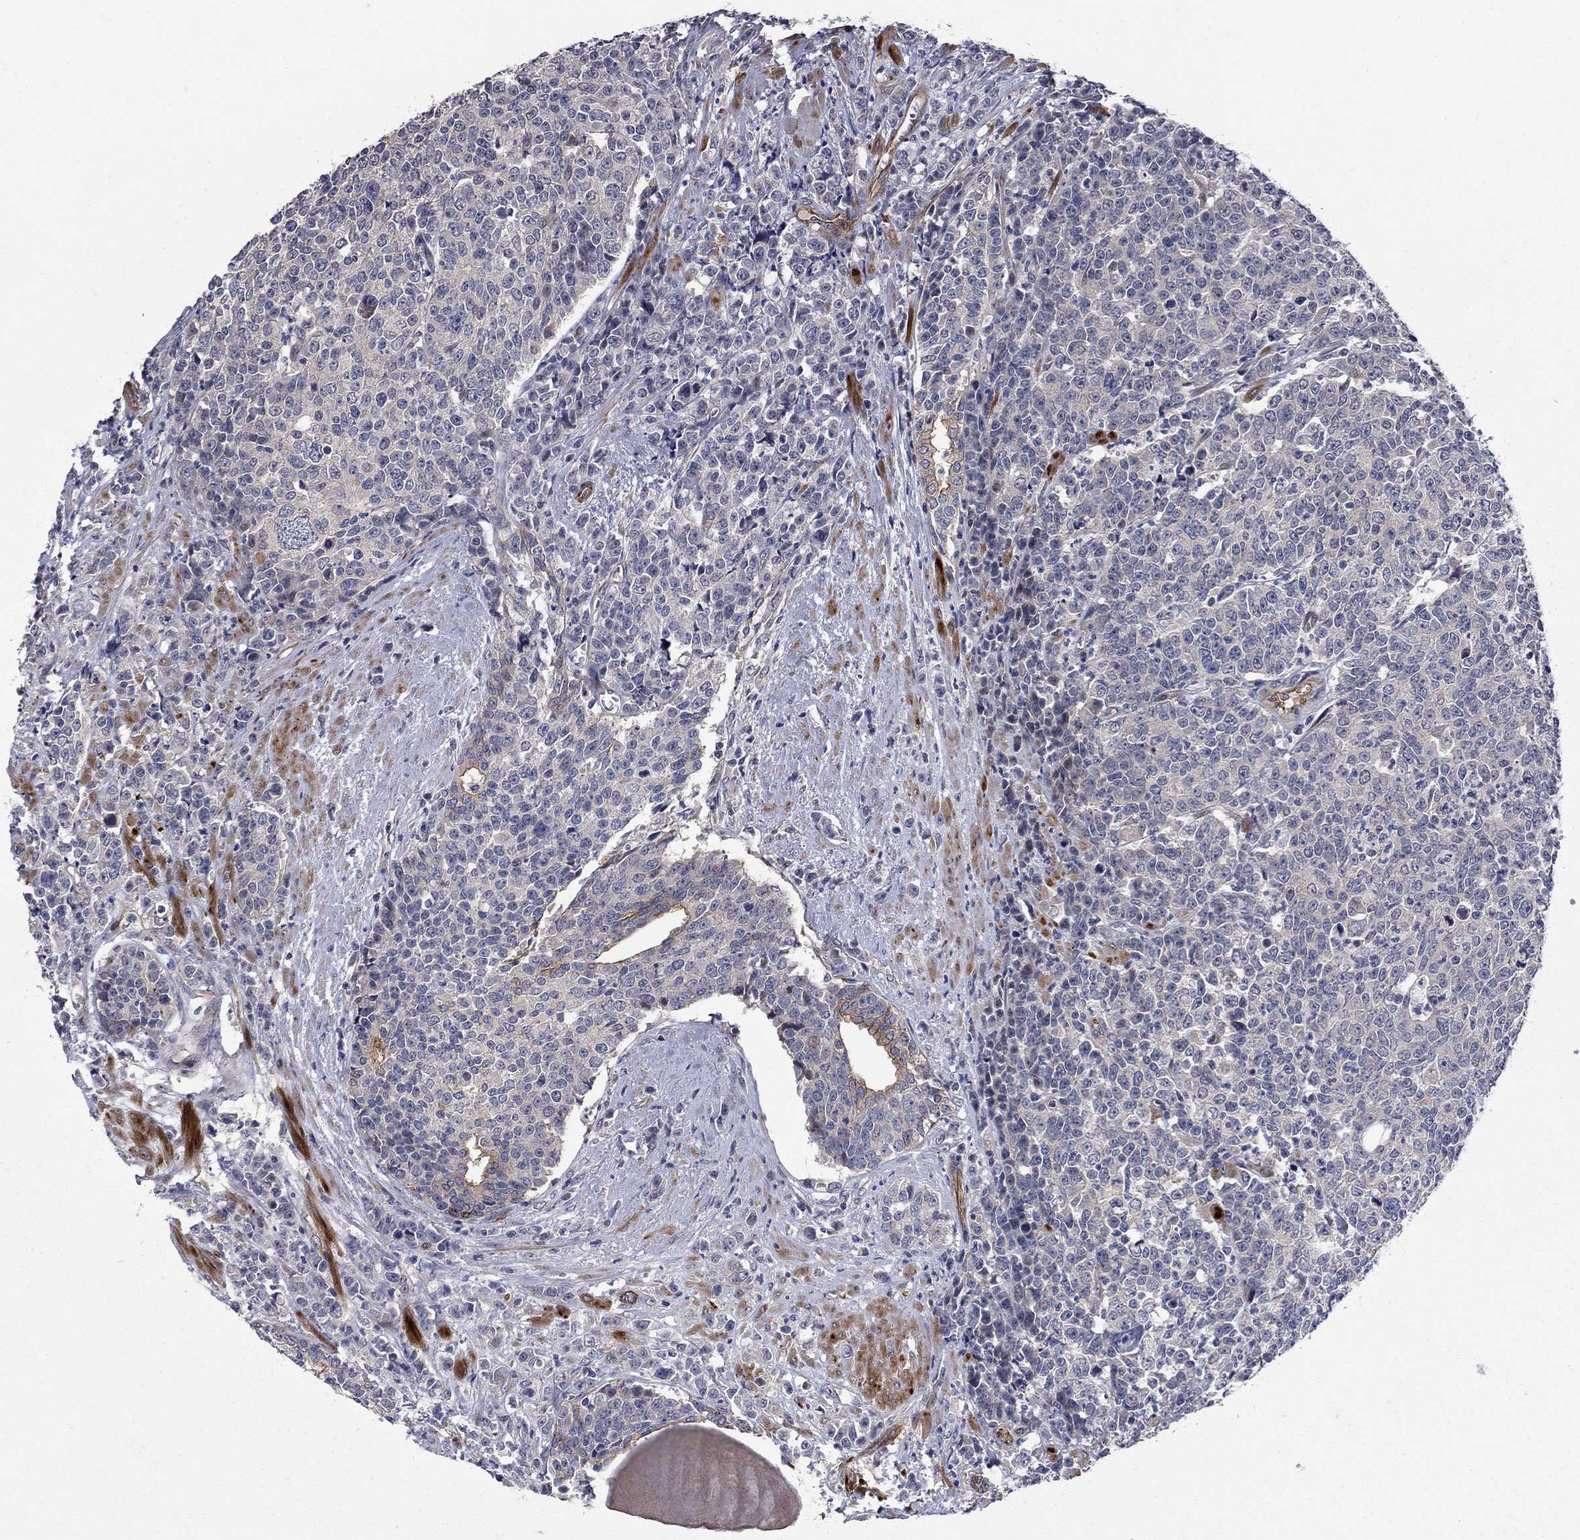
{"staining": {"intensity": "moderate", "quantity": "<25%", "location": "cytoplasmic/membranous"}, "tissue": "prostate cancer", "cell_type": "Tumor cells", "image_type": "cancer", "snomed": [{"axis": "morphology", "description": "Adenocarcinoma, NOS"}, {"axis": "topography", "description": "Prostate"}], "caption": "Prostate adenocarcinoma tissue exhibits moderate cytoplasmic/membranous staining in approximately <25% of tumor cells, visualized by immunohistochemistry.", "gene": "SLC7A1", "patient": {"sex": "male", "age": 67}}